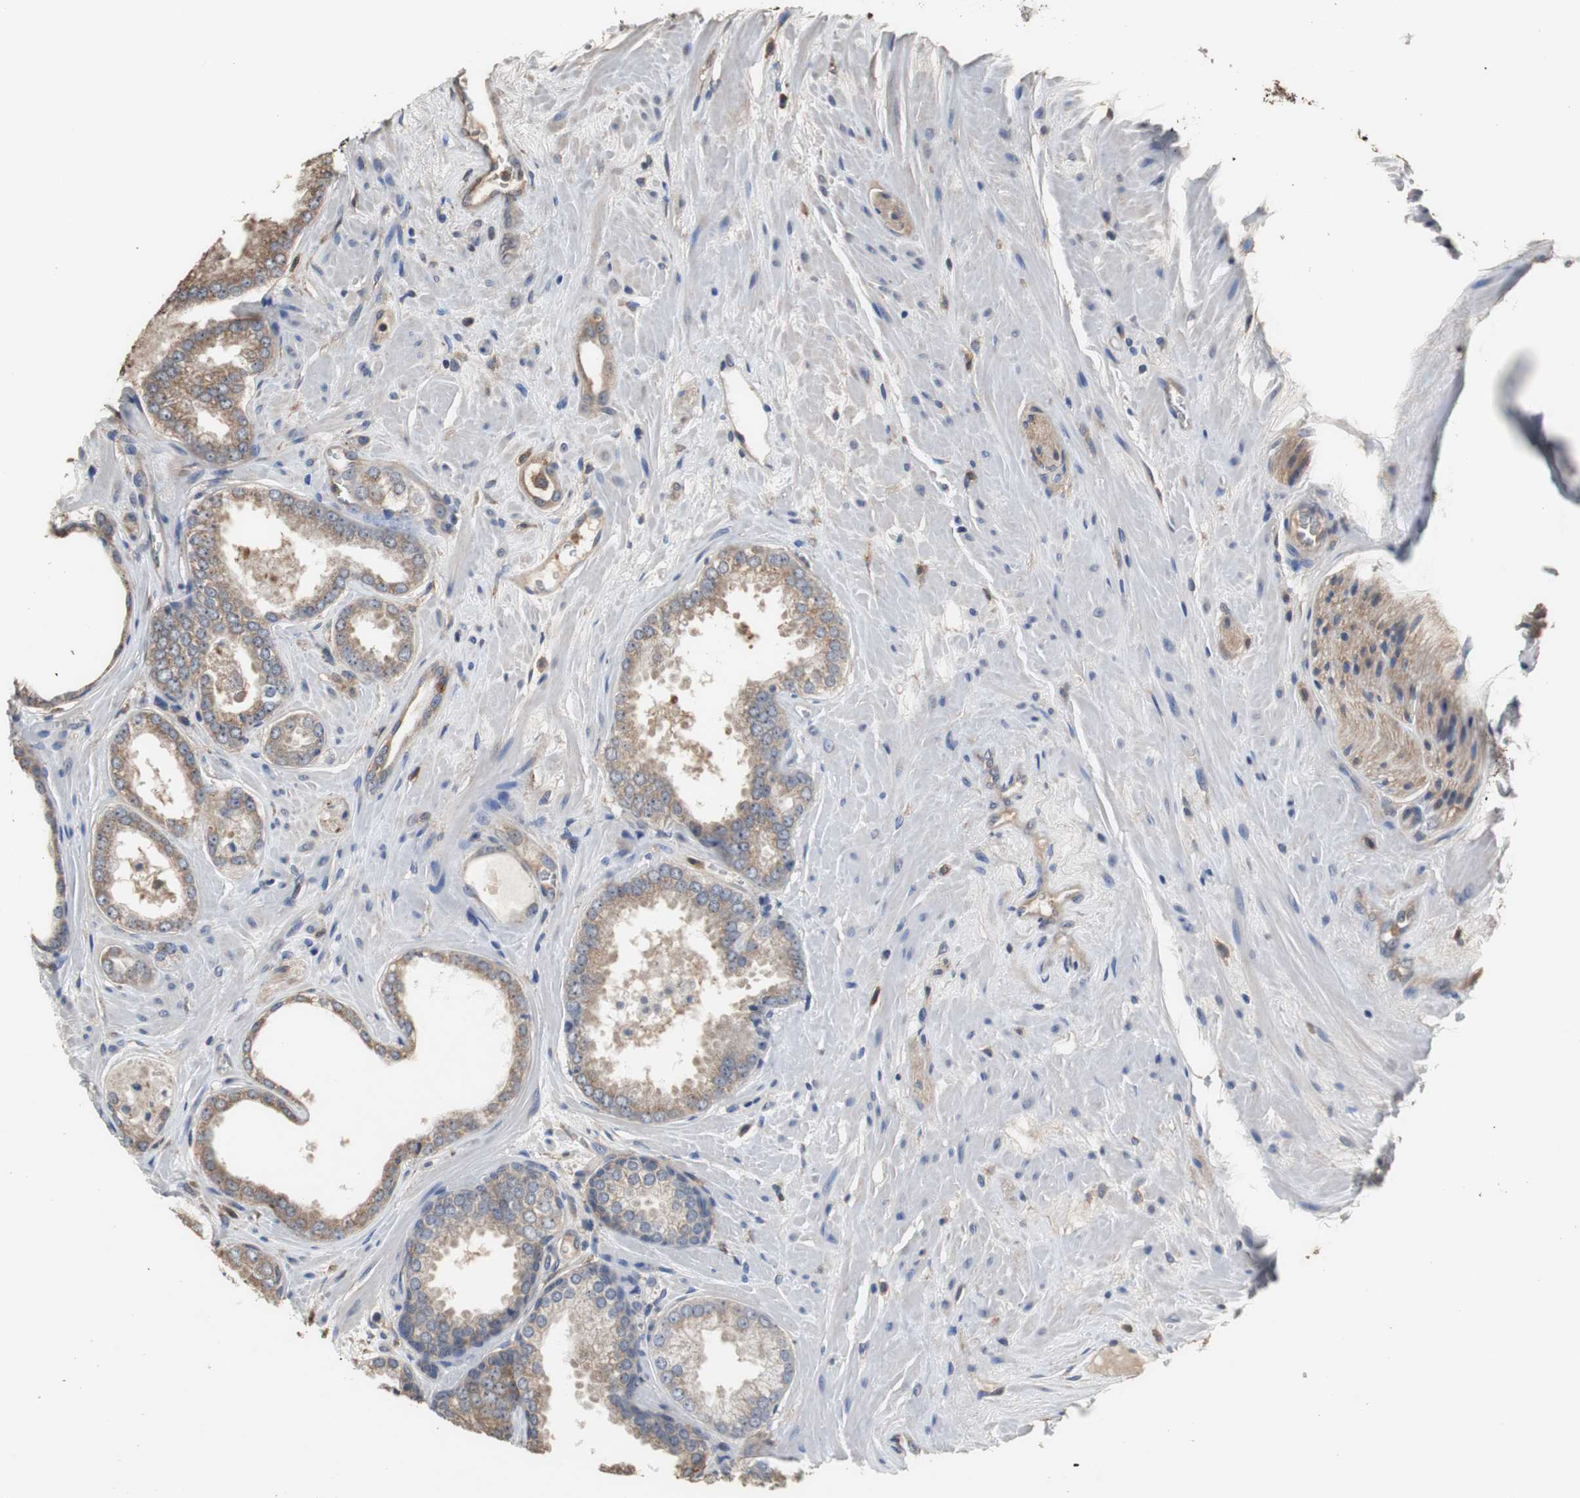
{"staining": {"intensity": "weak", "quantity": ">75%", "location": "cytoplasmic/membranous"}, "tissue": "prostate cancer", "cell_type": "Tumor cells", "image_type": "cancer", "snomed": [{"axis": "morphology", "description": "Adenocarcinoma, Low grade"}, {"axis": "topography", "description": "Prostate"}], "caption": "This is an image of immunohistochemistry (IHC) staining of prostate cancer (adenocarcinoma (low-grade)), which shows weak staining in the cytoplasmic/membranous of tumor cells.", "gene": "SCIMP", "patient": {"sex": "male", "age": 60}}